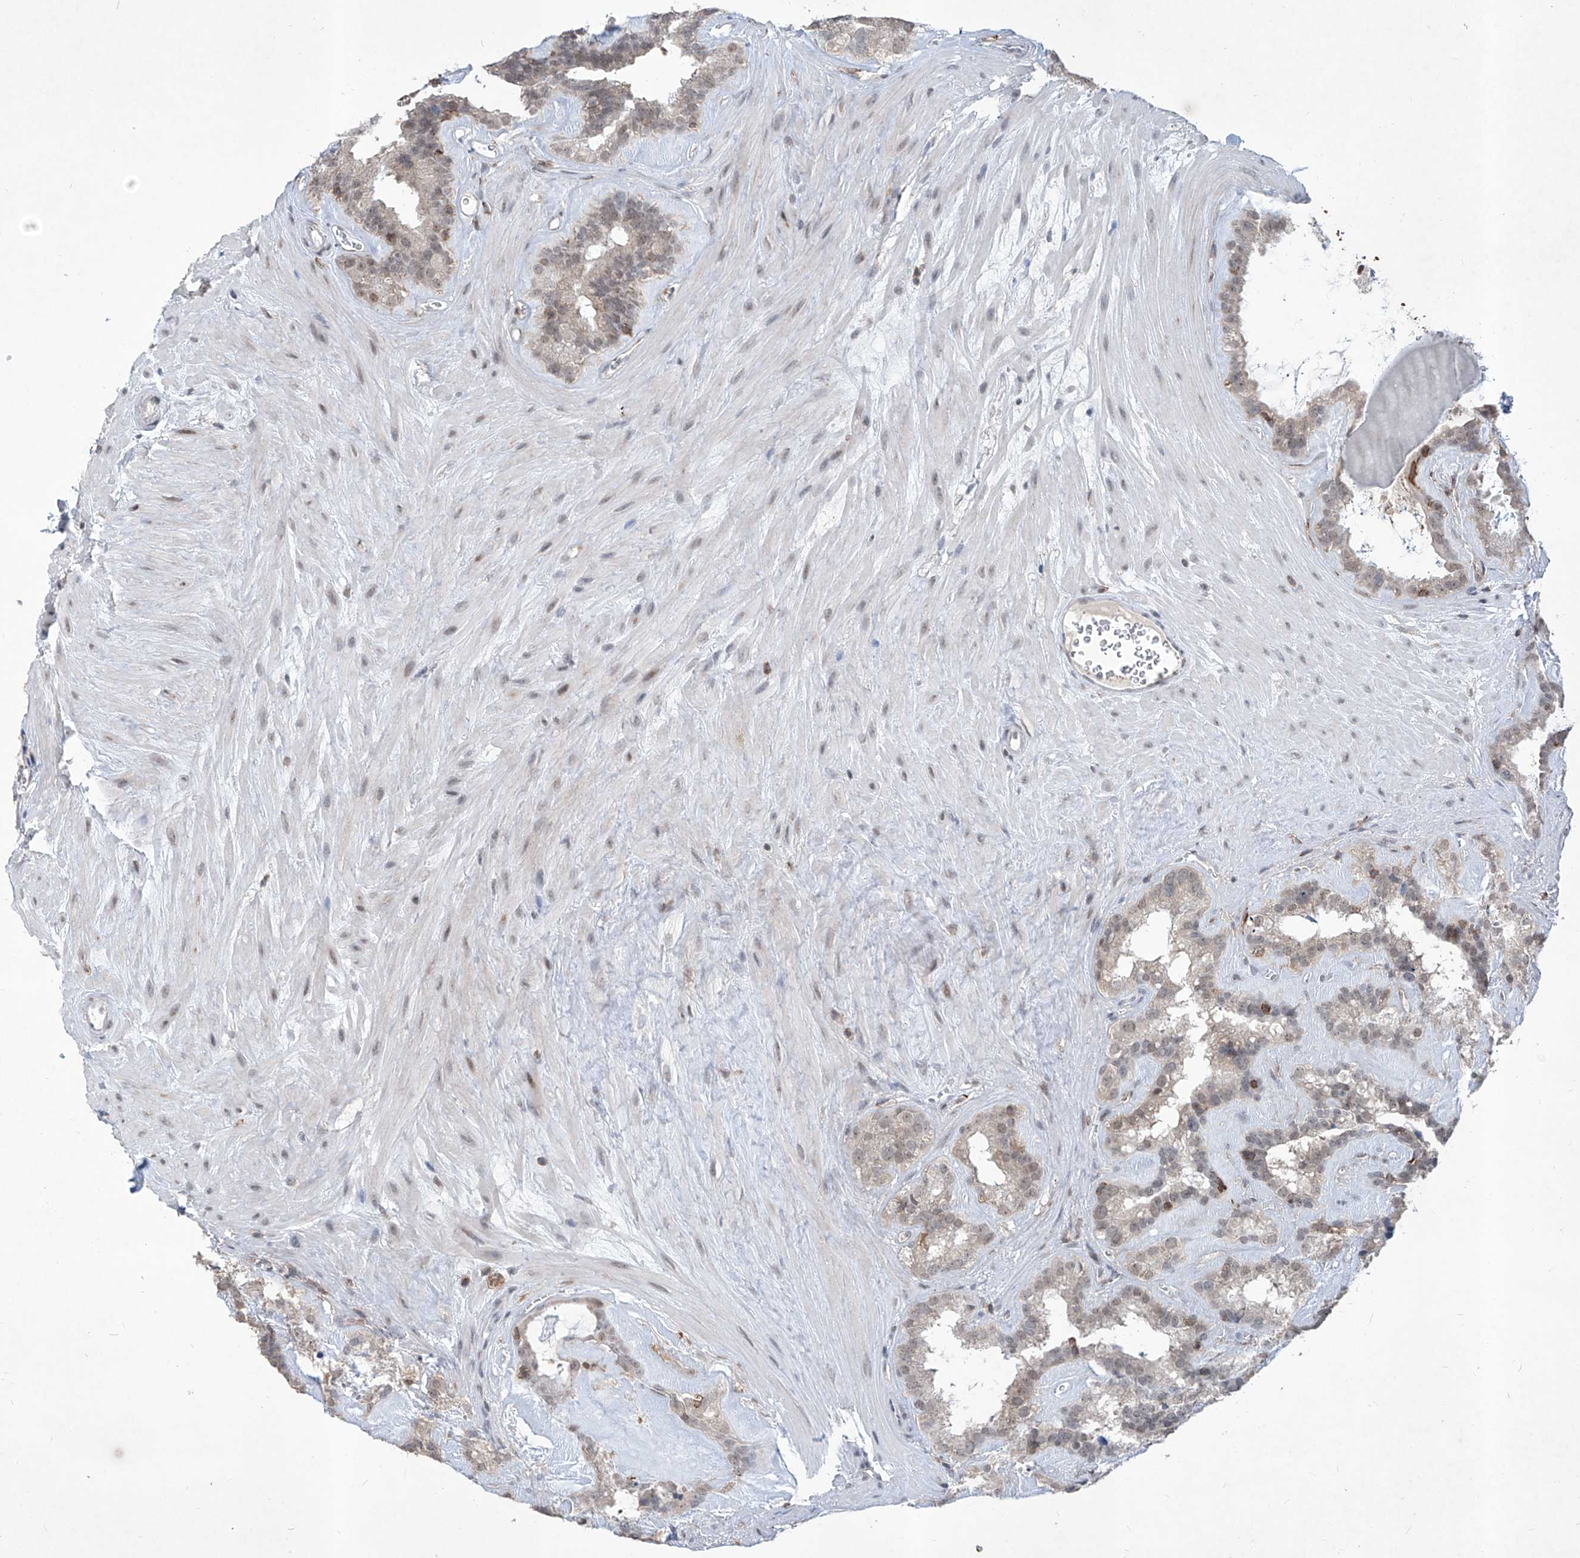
{"staining": {"intensity": "weak", "quantity": "<25%", "location": "nuclear"}, "tissue": "seminal vesicle", "cell_type": "Glandular cells", "image_type": "normal", "snomed": [{"axis": "morphology", "description": "Normal tissue, NOS"}, {"axis": "topography", "description": "Prostate"}, {"axis": "topography", "description": "Seminal veicle"}], "caption": "An image of seminal vesicle stained for a protein exhibits no brown staining in glandular cells. Nuclei are stained in blue.", "gene": "ZBTB48", "patient": {"sex": "male", "age": 59}}